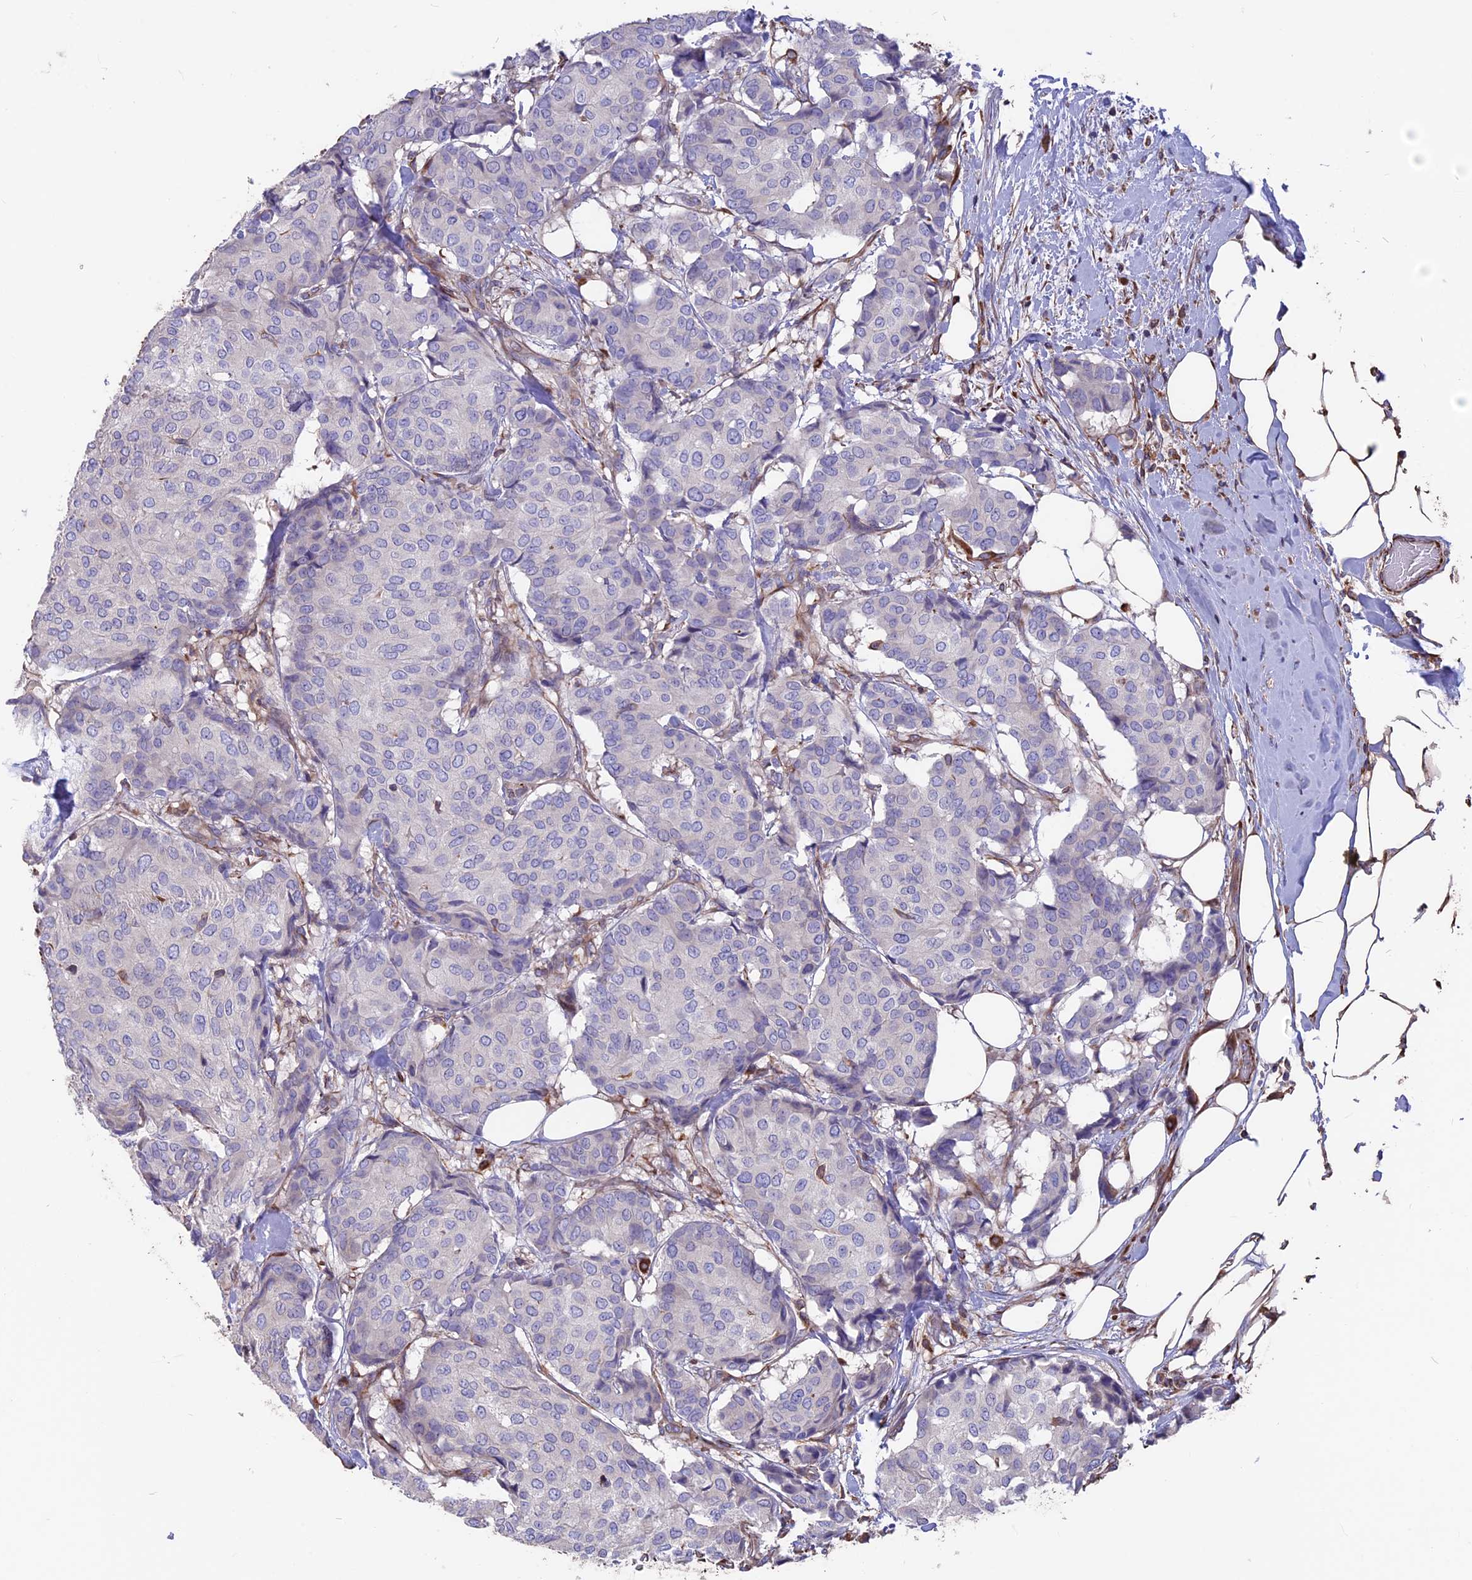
{"staining": {"intensity": "negative", "quantity": "none", "location": "none"}, "tissue": "breast cancer", "cell_type": "Tumor cells", "image_type": "cancer", "snomed": [{"axis": "morphology", "description": "Duct carcinoma"}, {"axis": "topography", "description": "Breast"}], "caption": "Immunohistochemistry micrograph of human breast cancer (infiltrating ductal carcinoma) stained for a protein (brown), which shows no expression in tumor cells.", "gene": "SEH1L", "patient": {"sex": "female", "age": 75}}